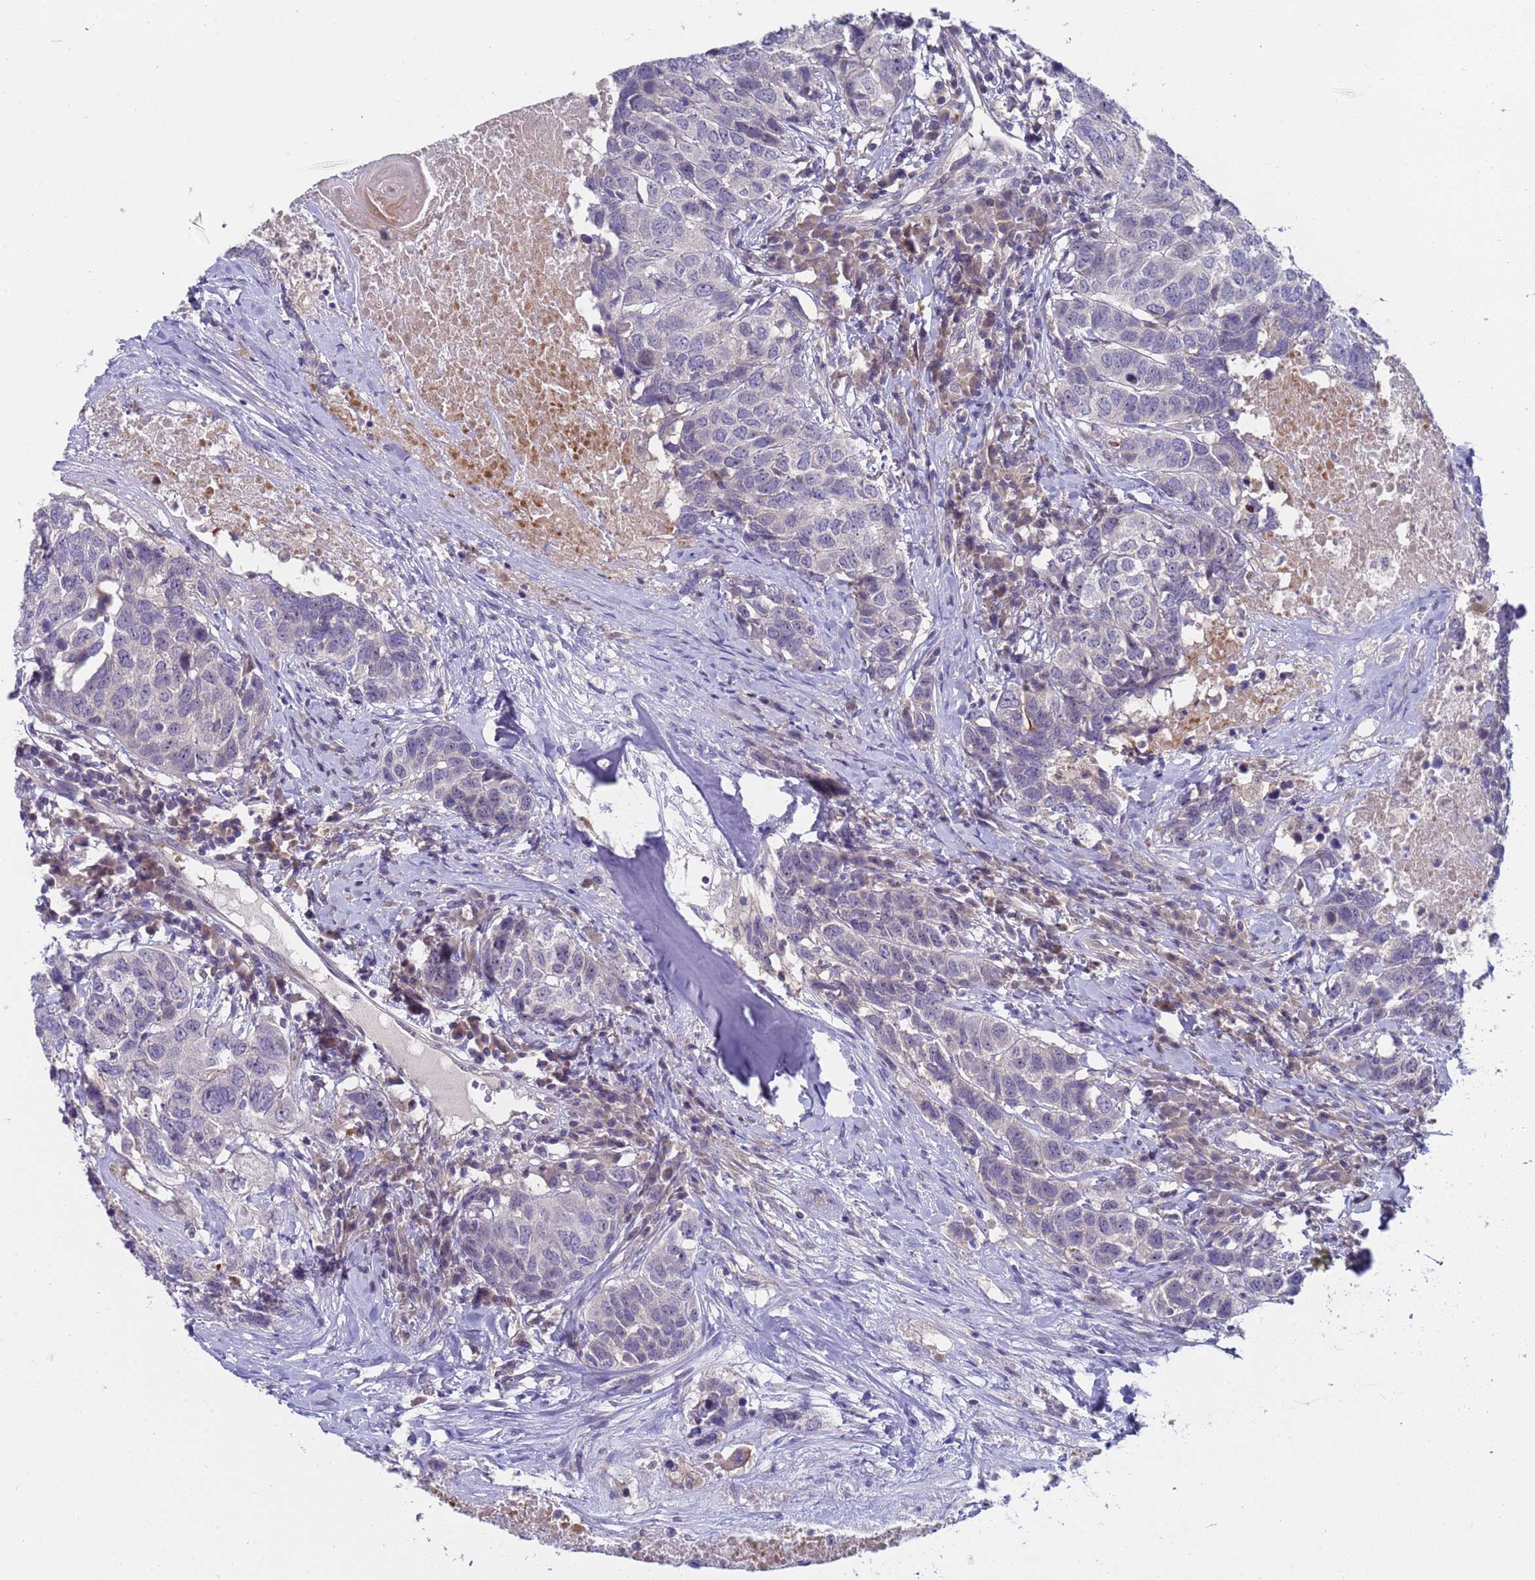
{"staining": {"intensity": "negative", "quantity": "none", "location": "none"}, "tissue": "head and neck cancer", "cell_type": "Tumor cells", "image_type": "cancer", "snomed": [{"axis": "morphology", "description": "Squamous cell carcinoma, NOS"}, {"axis": "topography", "description": "Head-Neck"}], "caption": "A high-resolution photomicrograph shows IHC staining of head and neck cancer, which displays no significant staining in tumor cells.", "gene": "ENOSF1", "patient": {"sex": "male", "age": 66}}